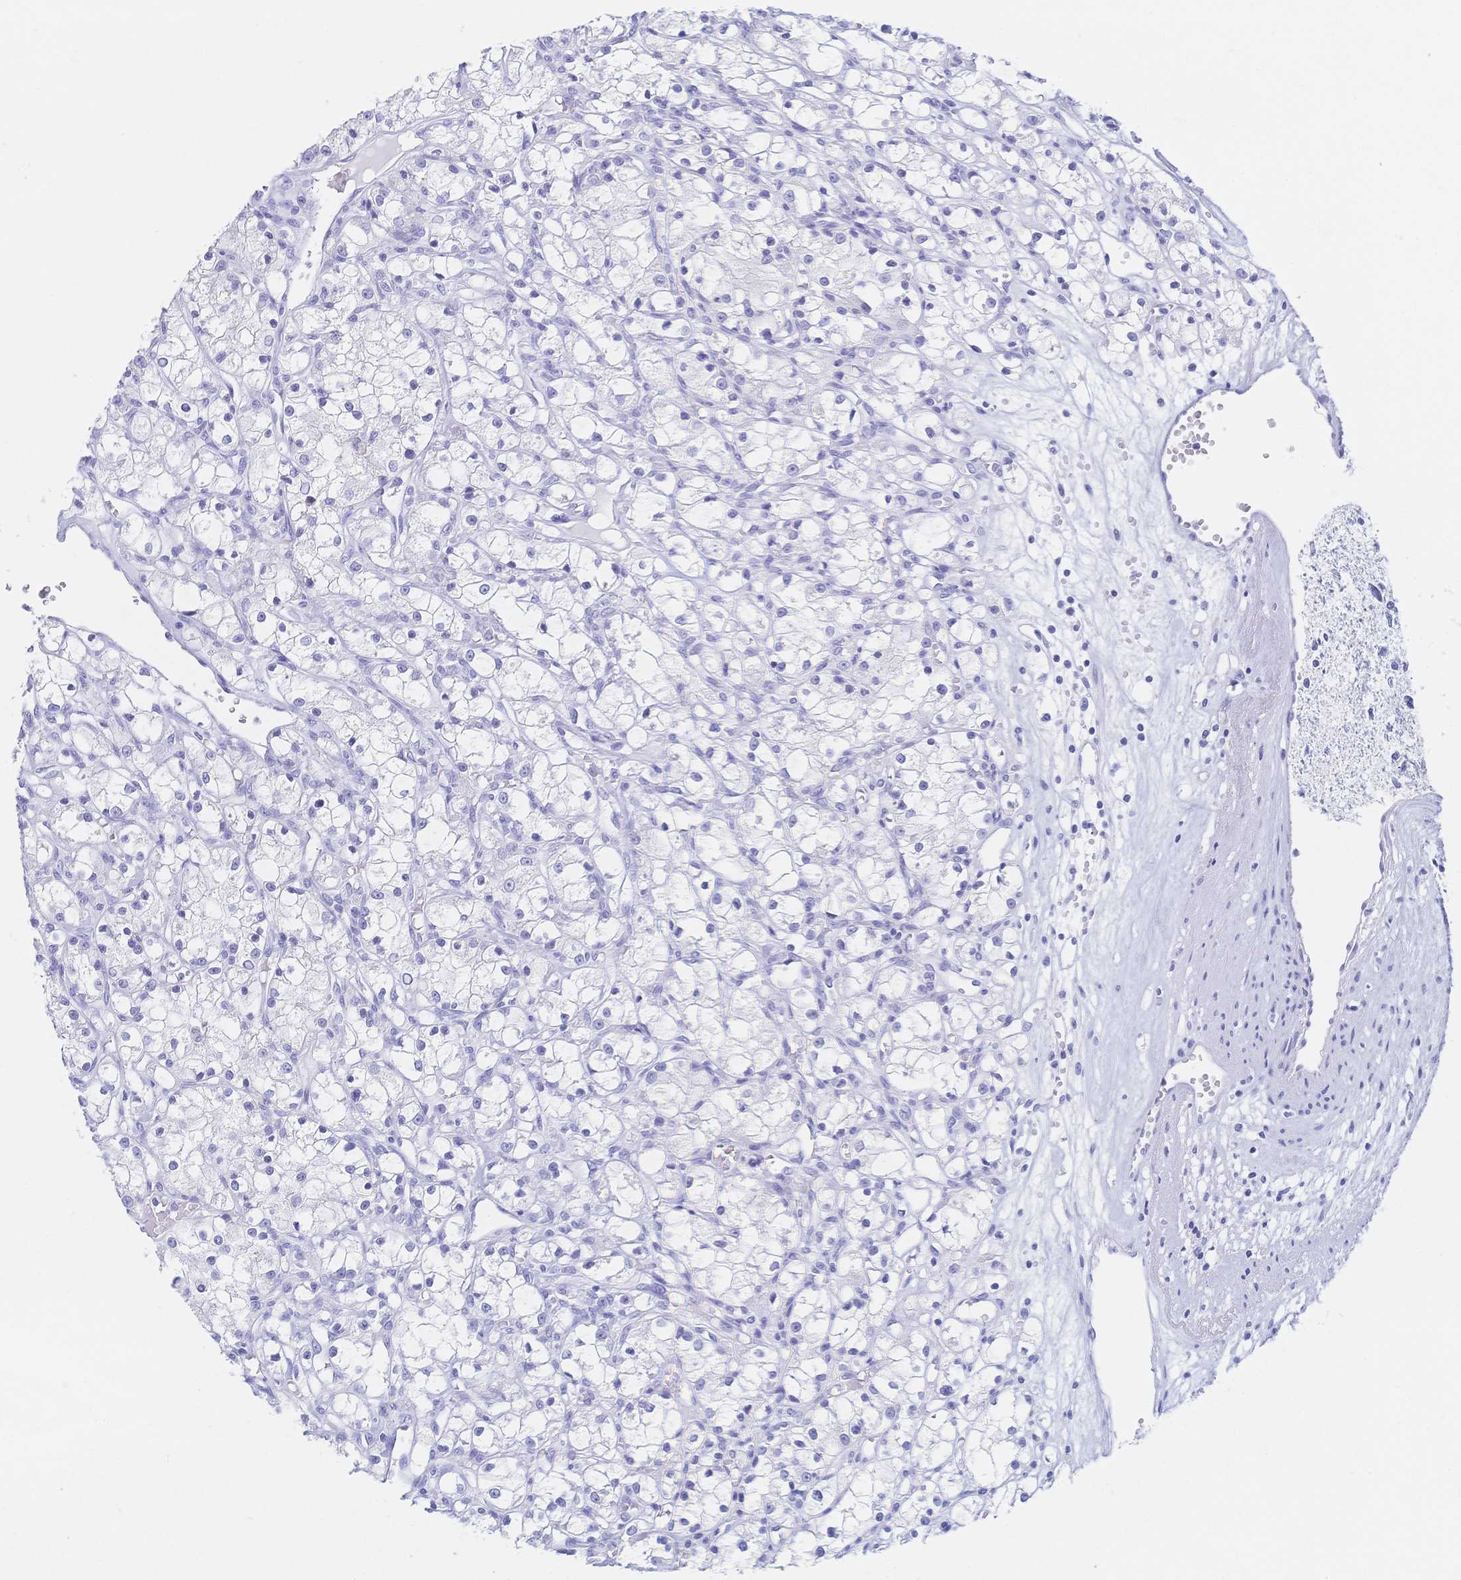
{"staining": {"intensity": "negative", "quantity": "none", "location": "none"}, "tissue": "renal cancer", "cell_type": "Tumor cells", "image_type": "cancer", "snomed": [{"axis": "morphology", "description": "Adenocarcinoma, NOS"}, {"axis": "topography", "description": "Kidney"}], "caption": "This photomicrograph is of renal cancer (adenocarcinoma) stained with immunohistochemistry (IHC) to label a protein in brown with the nuclei are counter-stained blue. There is no expression in tumor cells.", "gene": "MEP1B", "patient": {"sex": "female", "age": 59}}